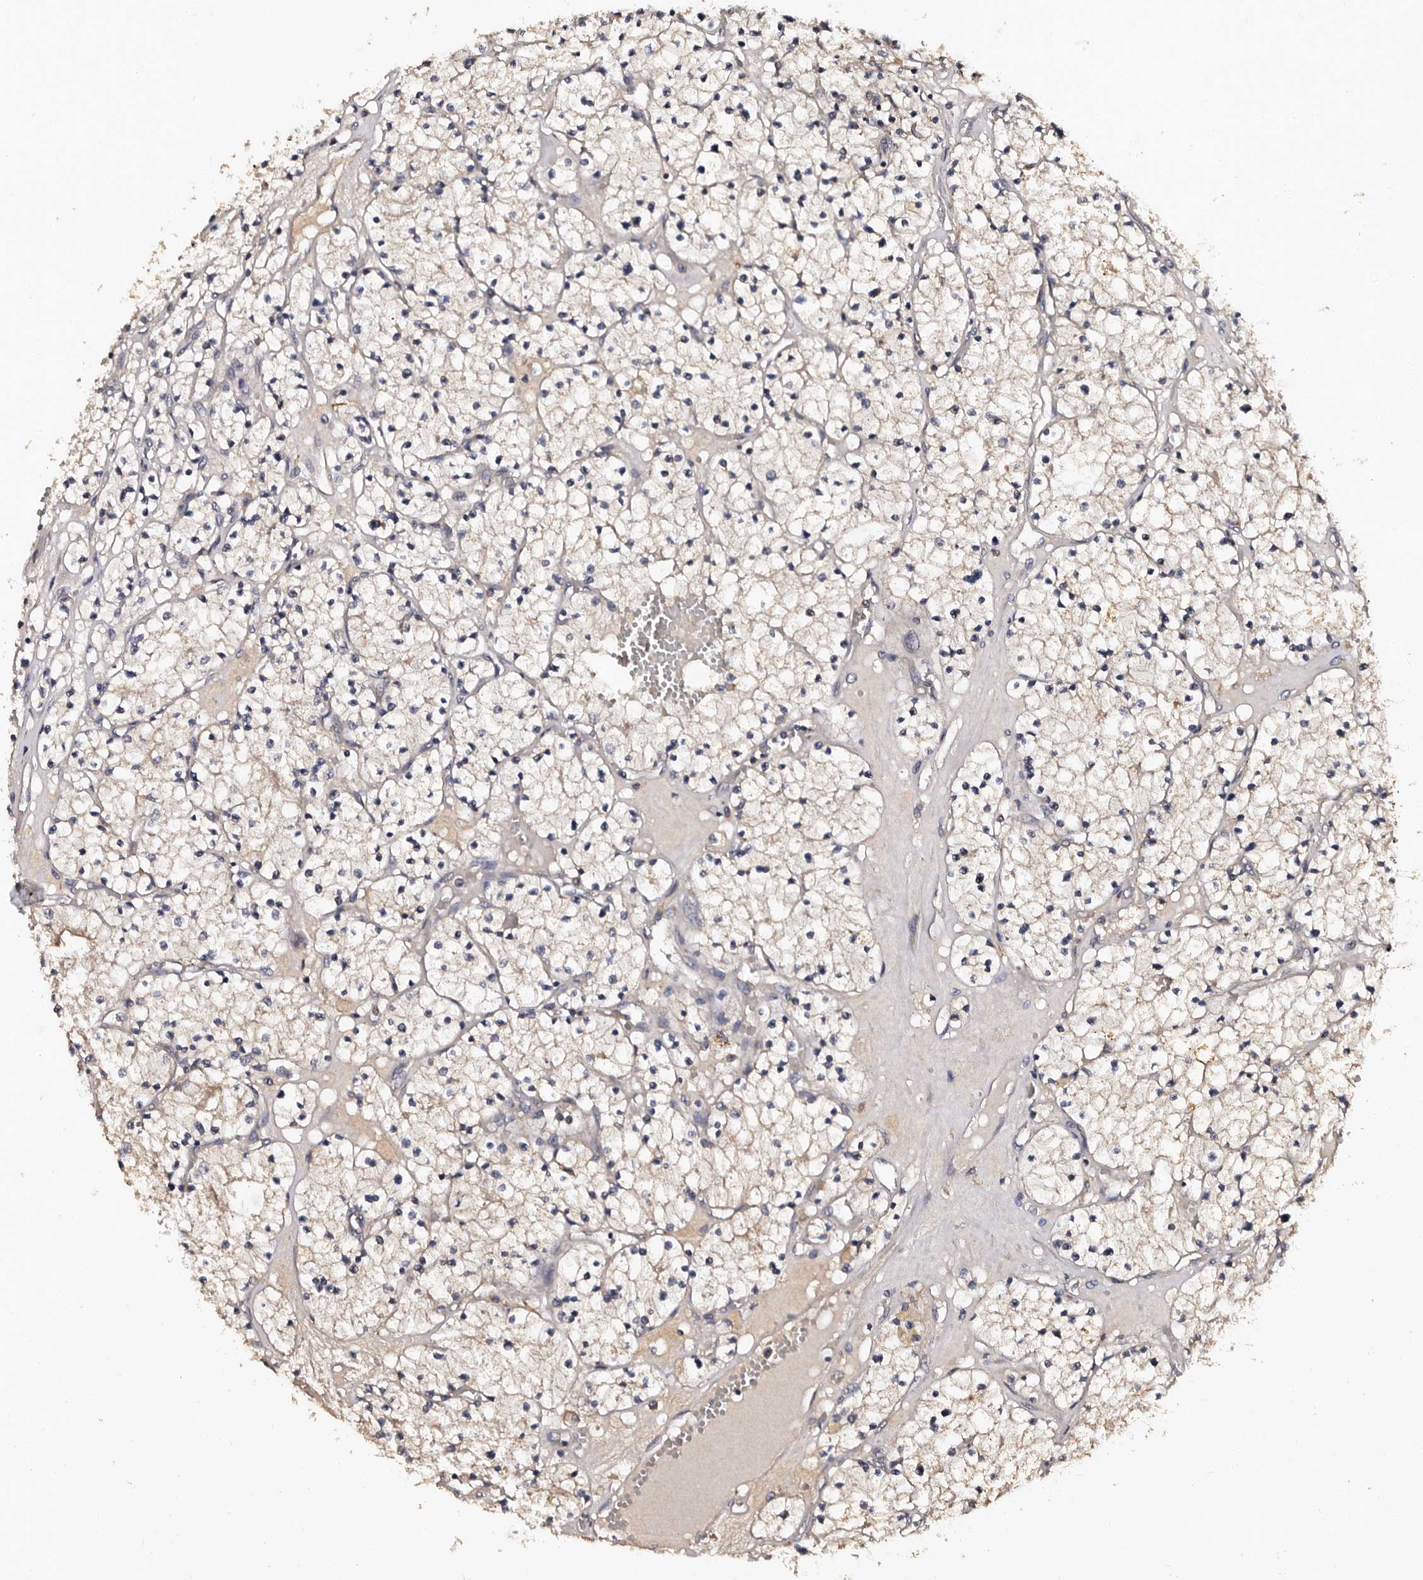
{"staining": {"intensity": "weak", "quantity": "25%-75%", "location": "cytoplasmic/membranous"}, "tissue": "renal cancer", "cell_type": "Tumor cells", "image_type": "cancer", "snomed": [{"axis": "morphology", "description": "Normal tissue, NOS"}, {"axis": "morphology", "description": "Adenocarcinoma, NOS"}, {"axis": "topography", "description": "Kidney"}], "caption": "An image of renal cancer (adenocarcinoma) stained for a protein displays weak cytoplasmic/membranous brown staining in tumor cells. The staining is performed using DAB (3,3'-diaminobenzidine) brown chromogen to label protein expression. The nuclei are counter-stained blue using hematoxylin.", "gene": "ADCK5", "patient": {"sex": "male", "age": 68}}